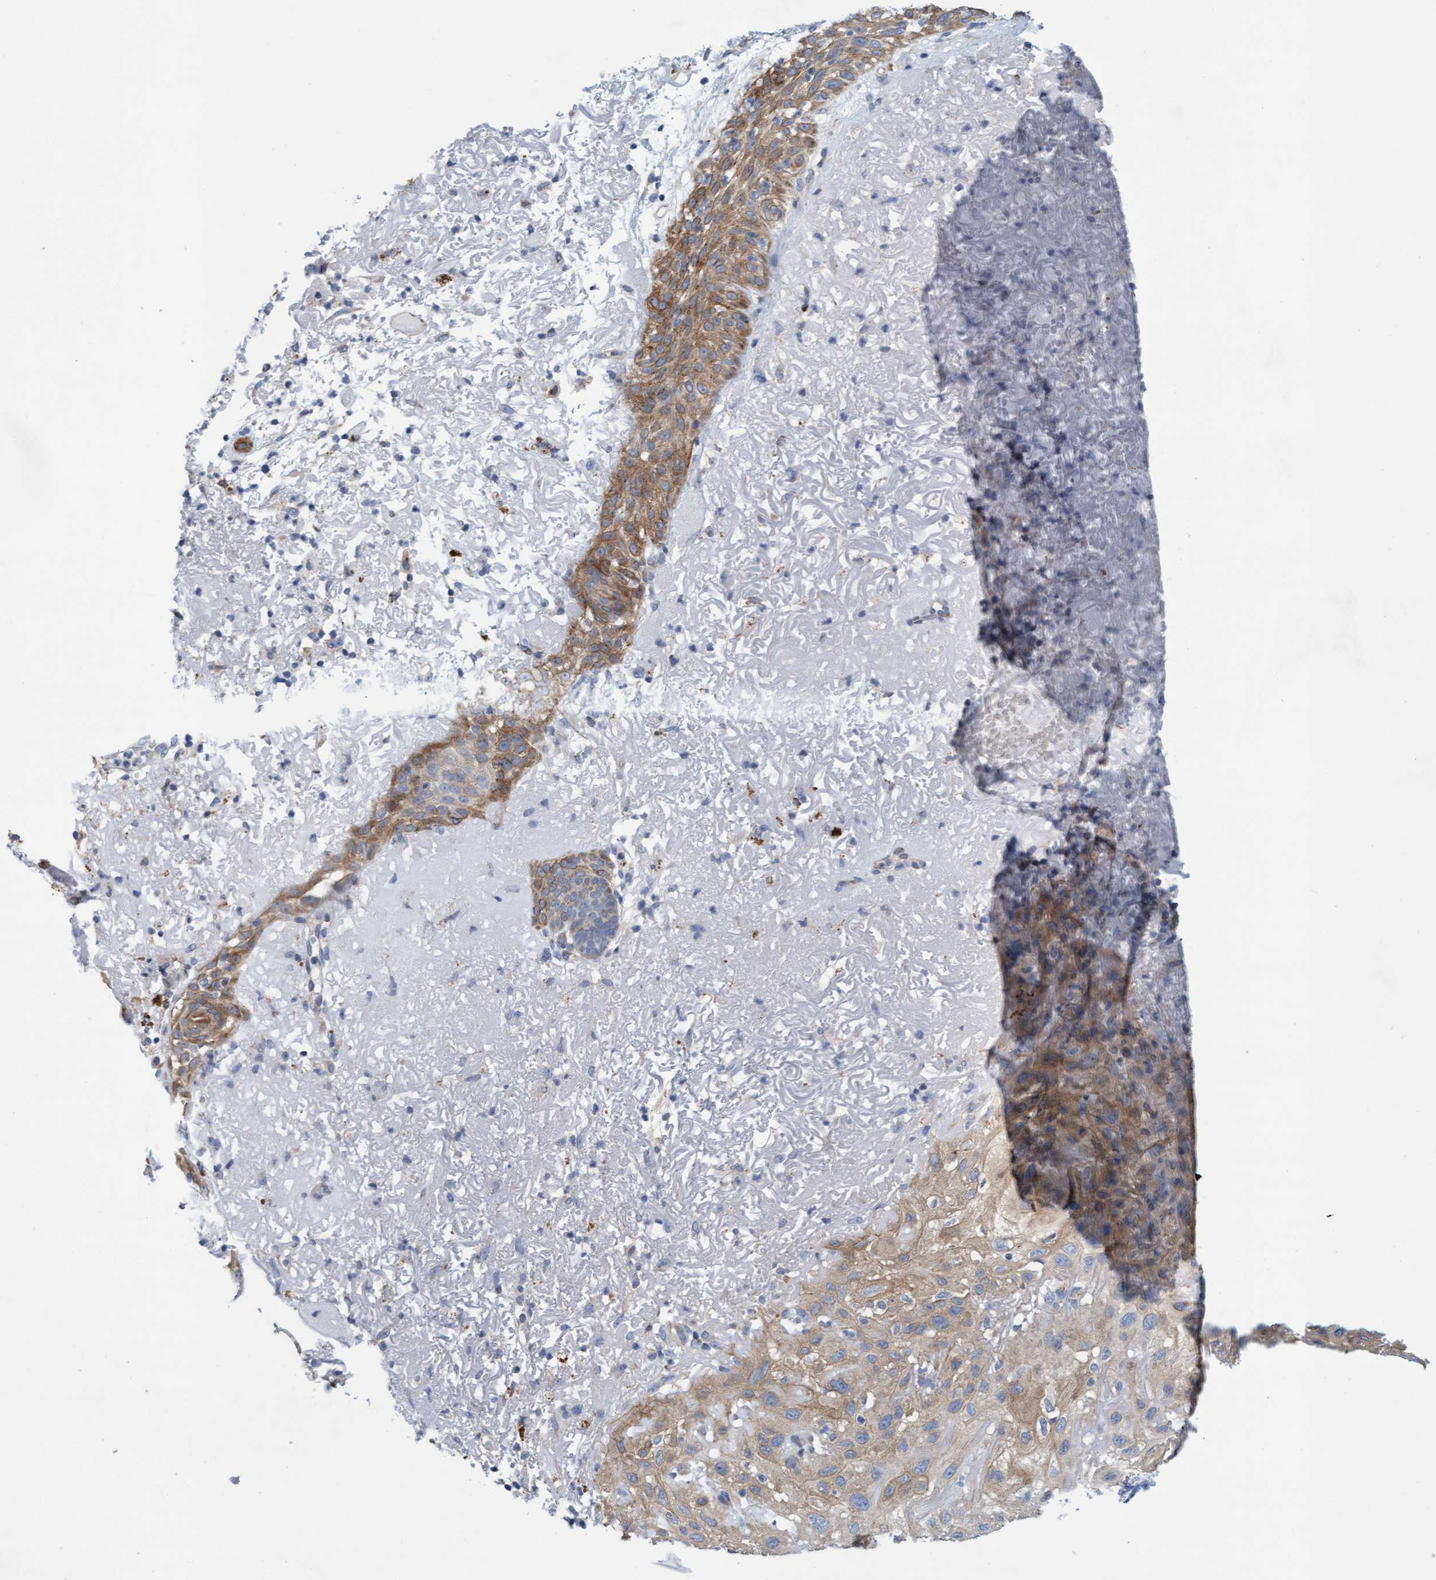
{"staining": {"intensity": "moderate", "quantity": ">75%", "location": "cytoplasmic/membranous"}, "tissue": "skin cancer", "cell_type": "Tumor cells", "image_type": "cancer", "snomed": [{"axis": "morphology", "description": "Squamous cell carcinoma, NOS"}, {"axis": "topography", "description": "Skin"}], "caption": "Moderate cytoplasmic/membranous protein staining is appreciated in about >75% of tumor cells in squamous cell carcinoma (skin).", "gene": "SLC28A3", "patient": {"sex": "female", "age": 96}}